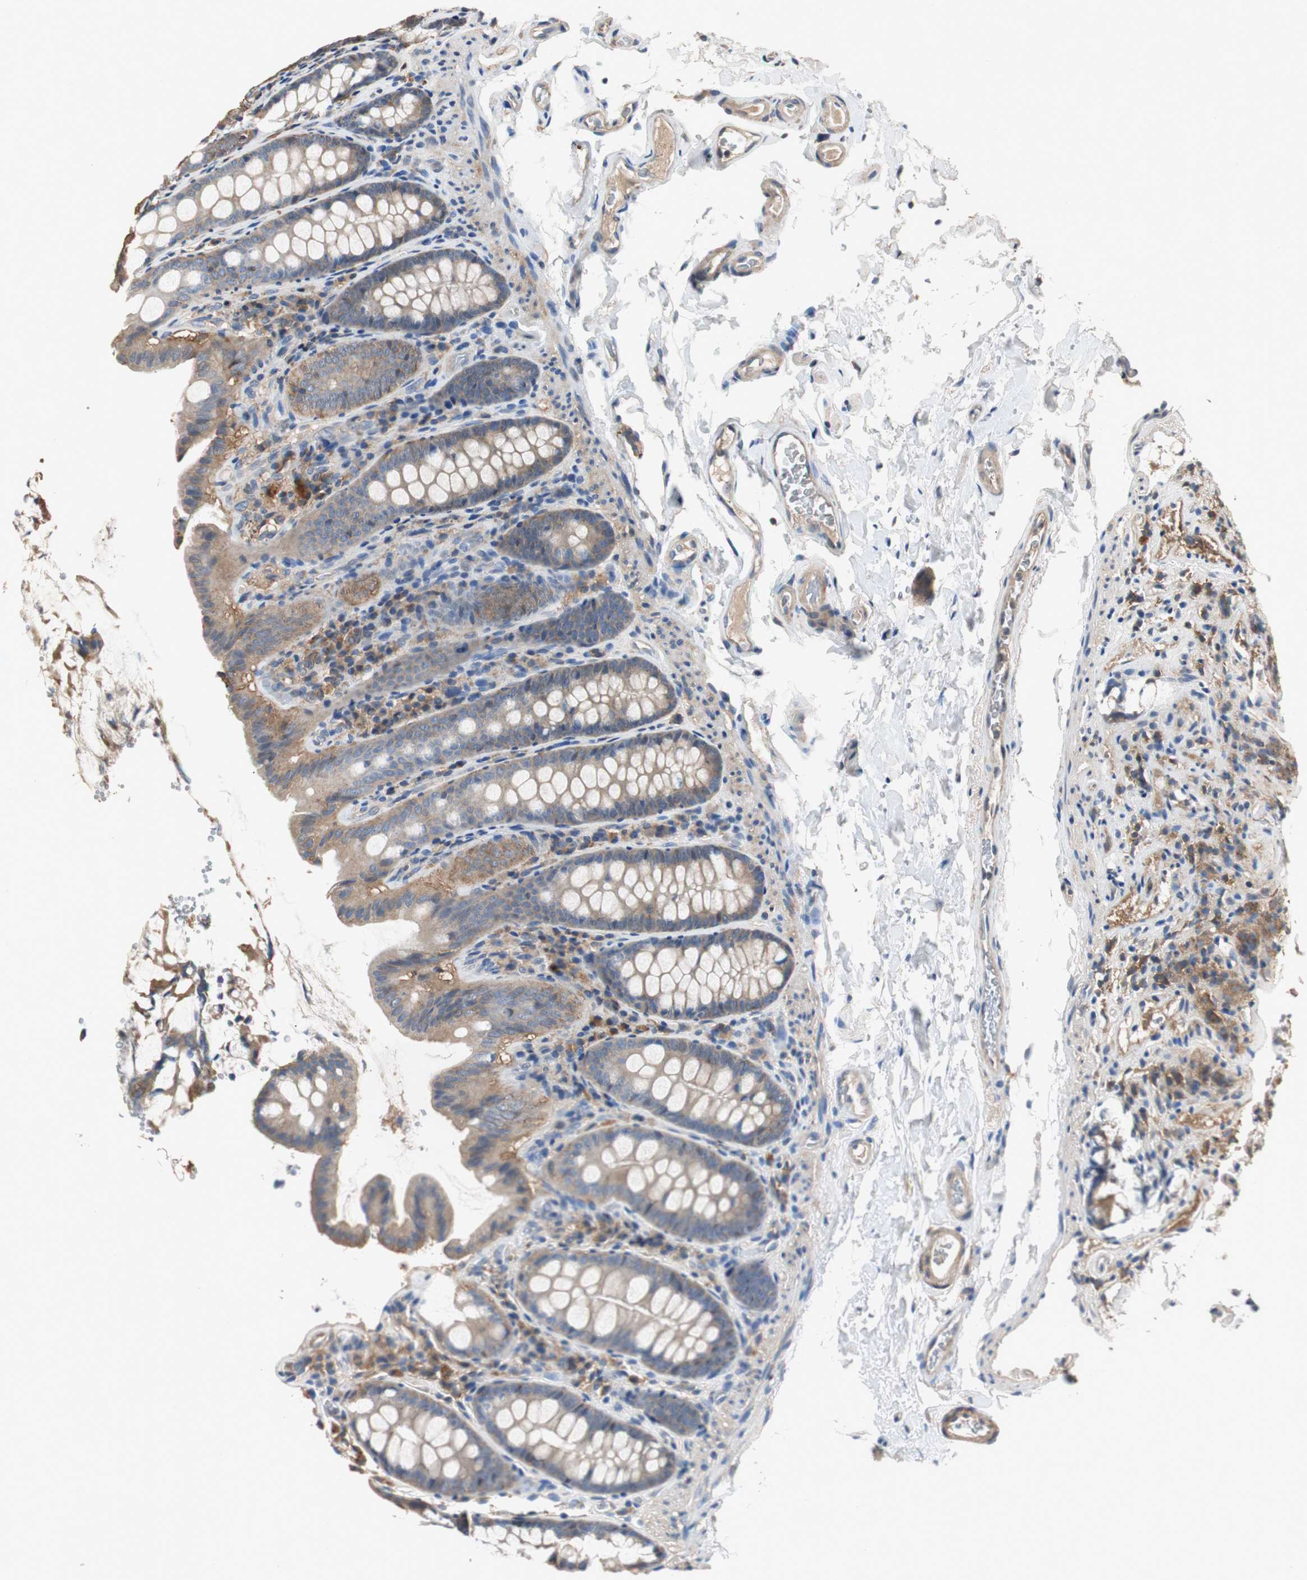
{"staining": {"intensity": "moderate", "quantity": ">75%", "location": "cytoplasmic/membranous"}, "tissue": "colon", "cell_type": "Endothelial cells", "image_type": "normal", "snomed": [{"axis": "morphology", "description": "Normal tissue, NOS"}, {"axis": "topography", "description": "Colon"}], "caption": "Brown immunohistochemical staining in normal human colon displays moderate cytoplasmic/membranous staining in approximately >75% of endothelial cells.", "gene": "TNFRSF14", "patient": {"sex": "female", "age": 61}}